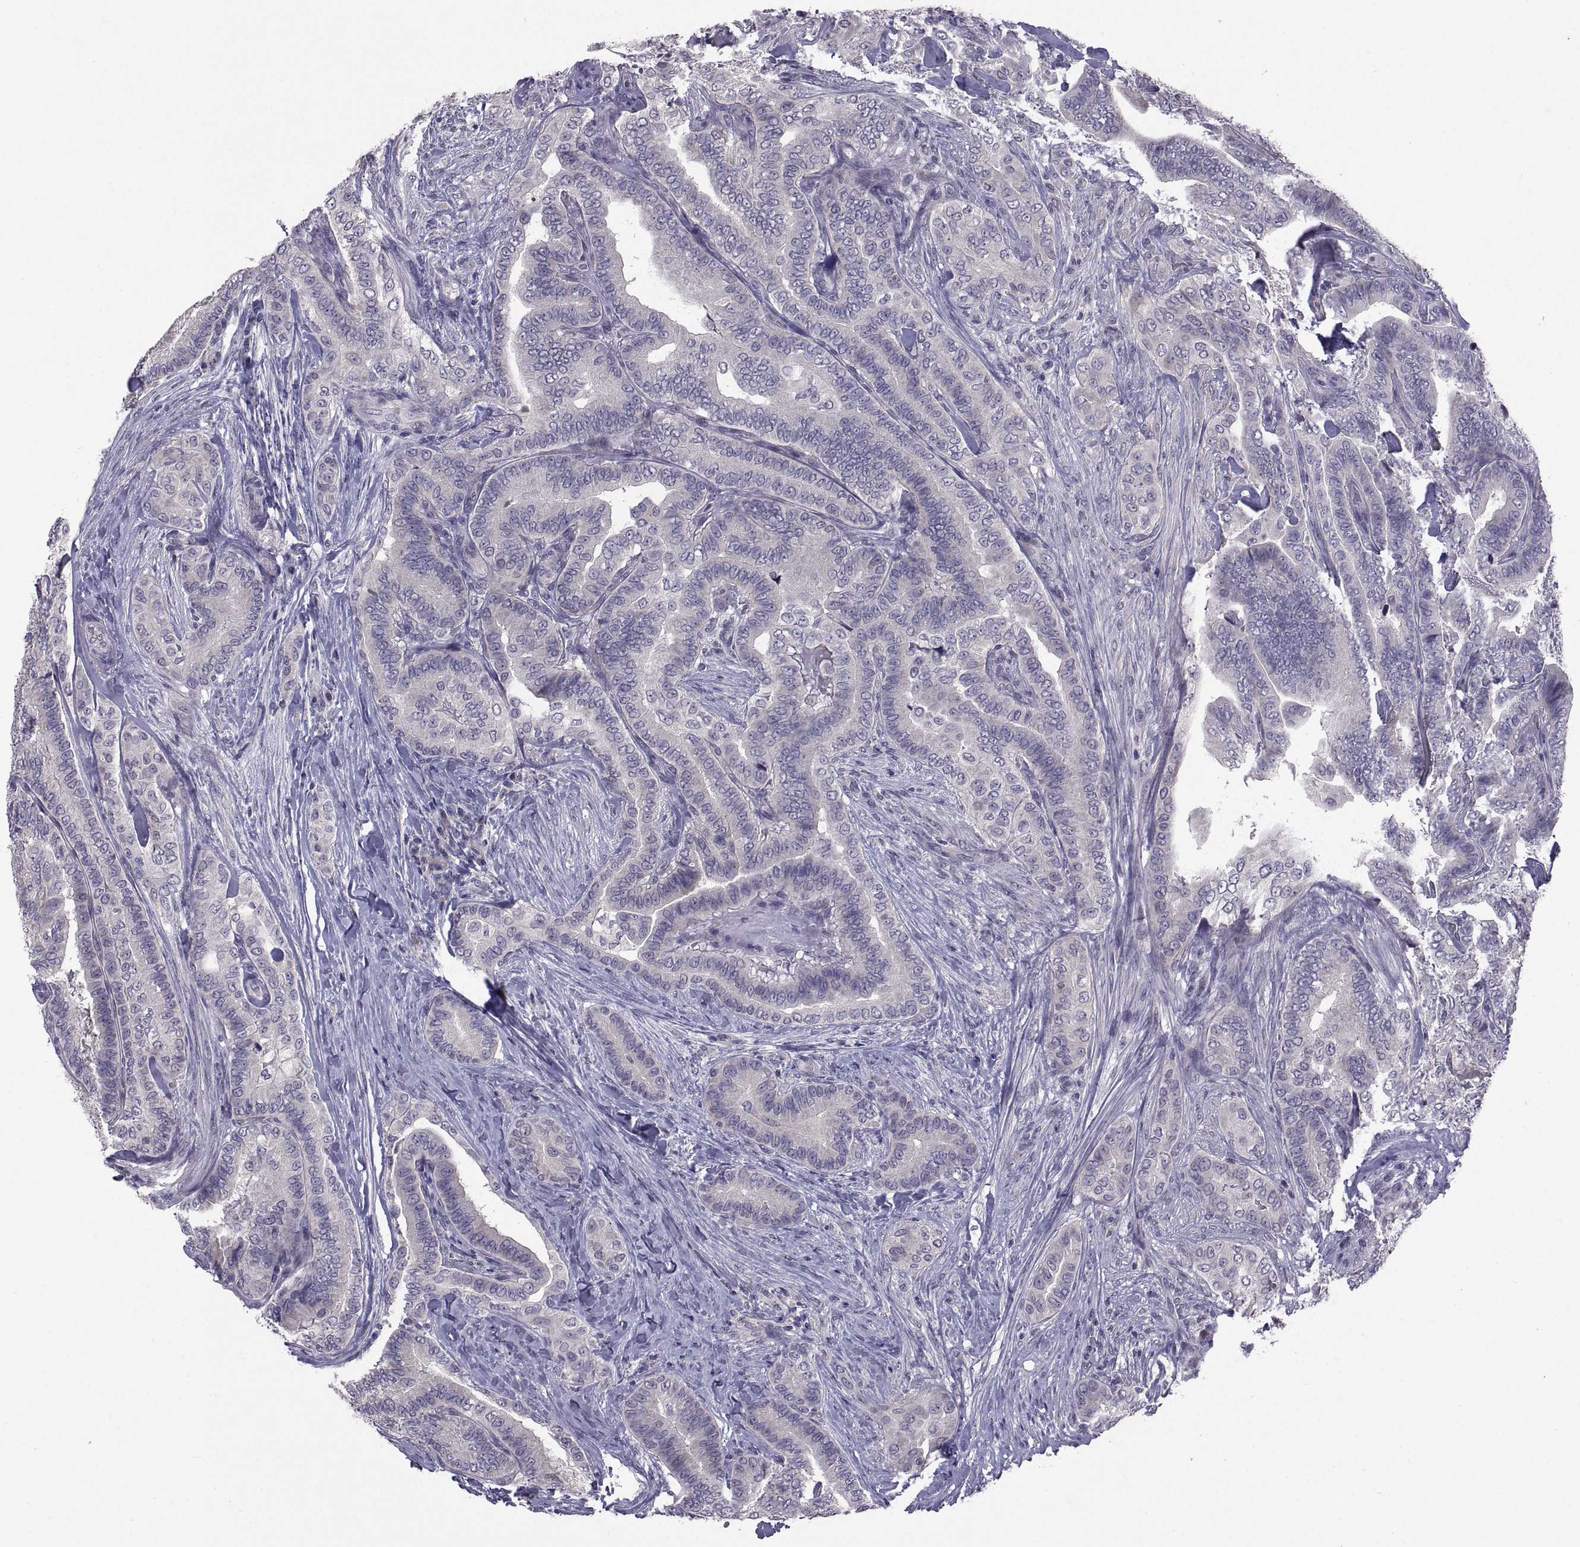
{"staining": {"intensity": "negative", "quantity": "none", "location": "none"}, "tissue": "thyroid cancer", "cell_type": "Tumor cells", "image_type": "cancer", "snomed": [{"axis": "morphology", "description": "Papillary adenocarcinoma, NOS"}, {"axis": "topography", "description": "Thyroid gland"}], "caption": "DAB immunohistochemical staining of human thyroid cancer demonstrates no significant positivity in tumor cells.", "gene": "NPTX2", "patient": {"sex": "male", "age": 61}}